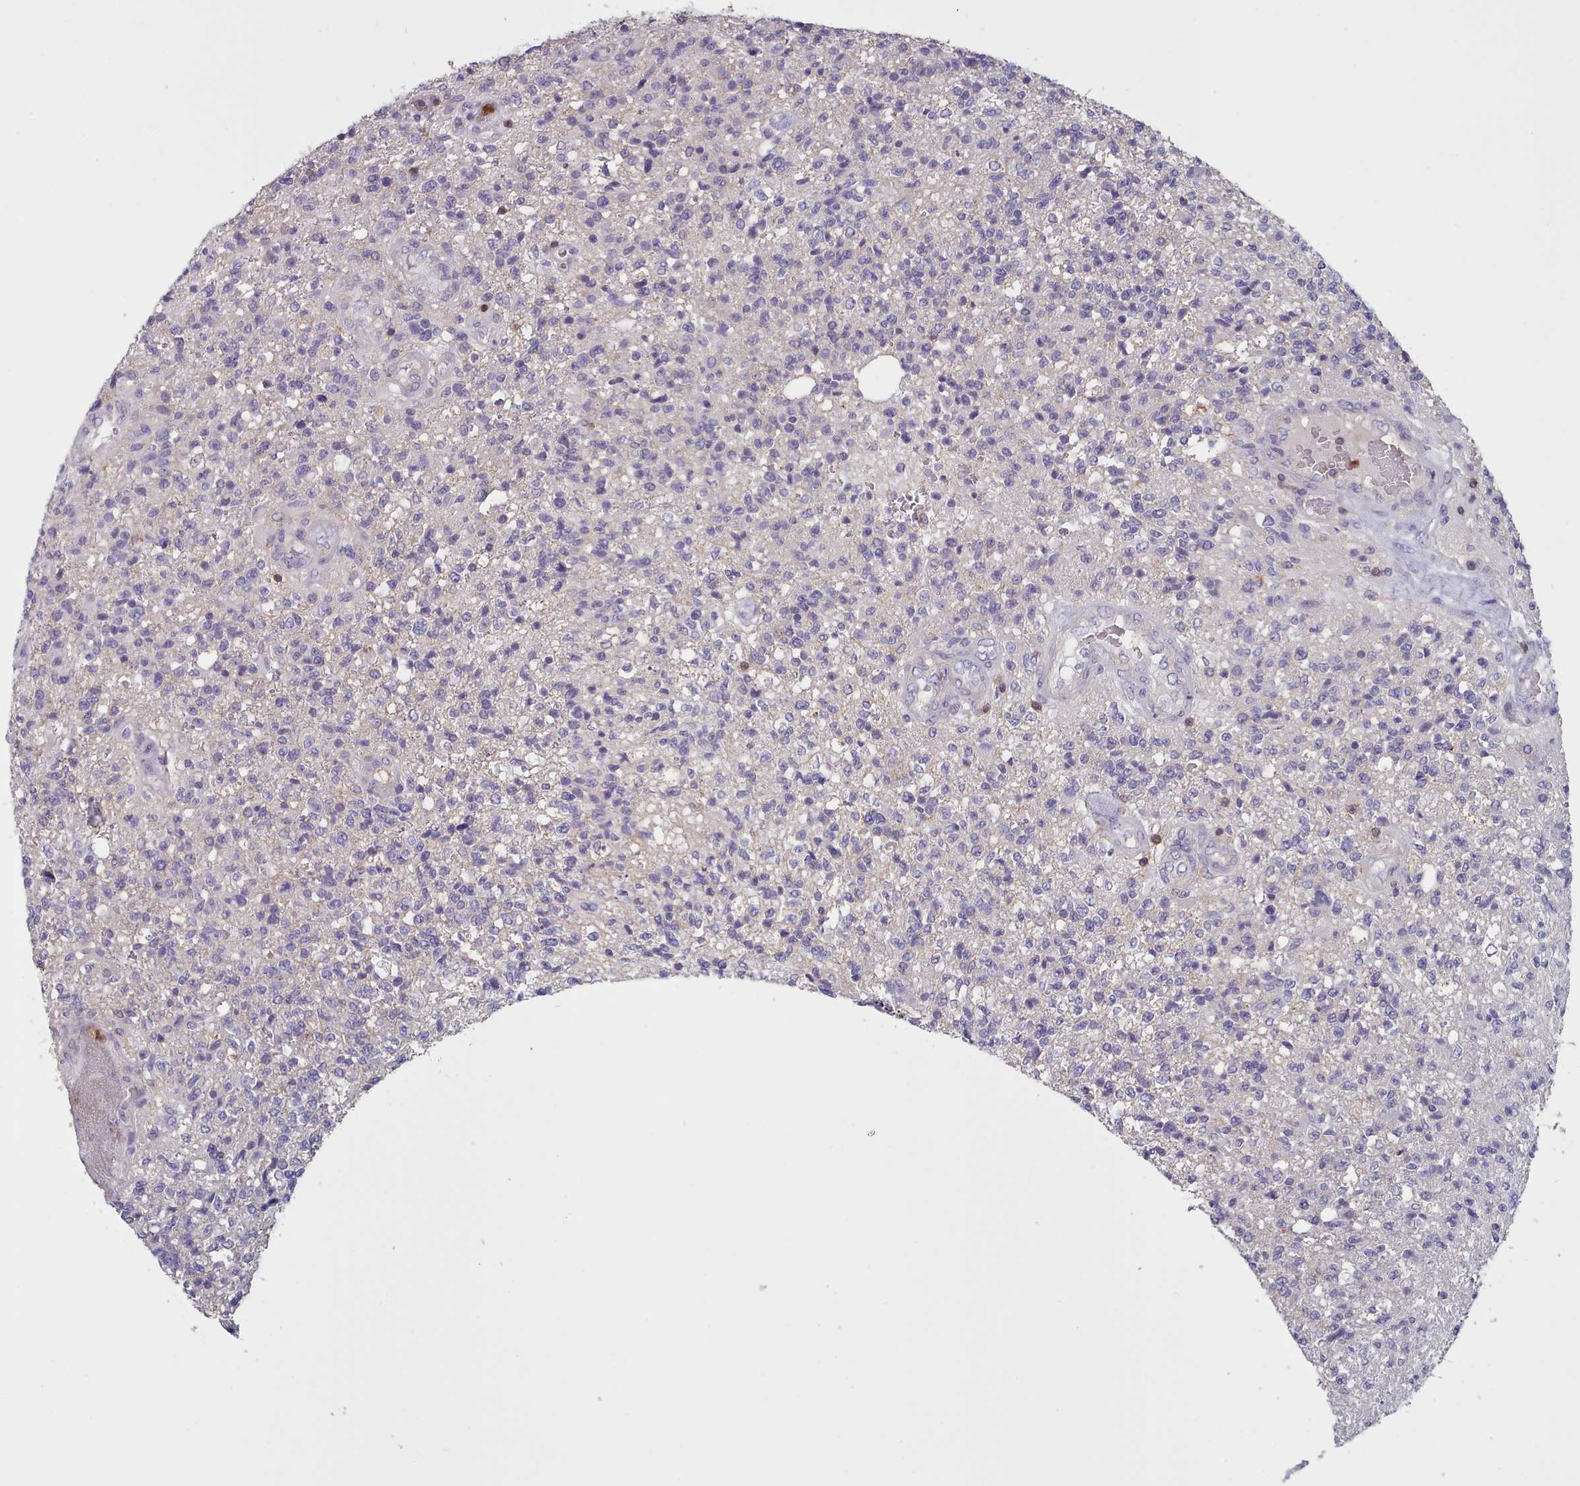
{"staining": {"intensity": "negative", "quantity": "none", "location": "none"}, "tissue": "glioma", "cell_type": "Tumor cells", "image_type": "cancer", "snomed": [{"axis": "morphology", "description": "Glioma, malignant, High grade"}, {"axis": "topography", "description": "Brain"}], "caption": "An immunohistochemistry image of malignant glioma (high-grade) is shown. There is no staining in tumor cells of malignant glioma (high-grade).", "gene": "RAC2", "patient": {"sex": "male", "age": 56}}